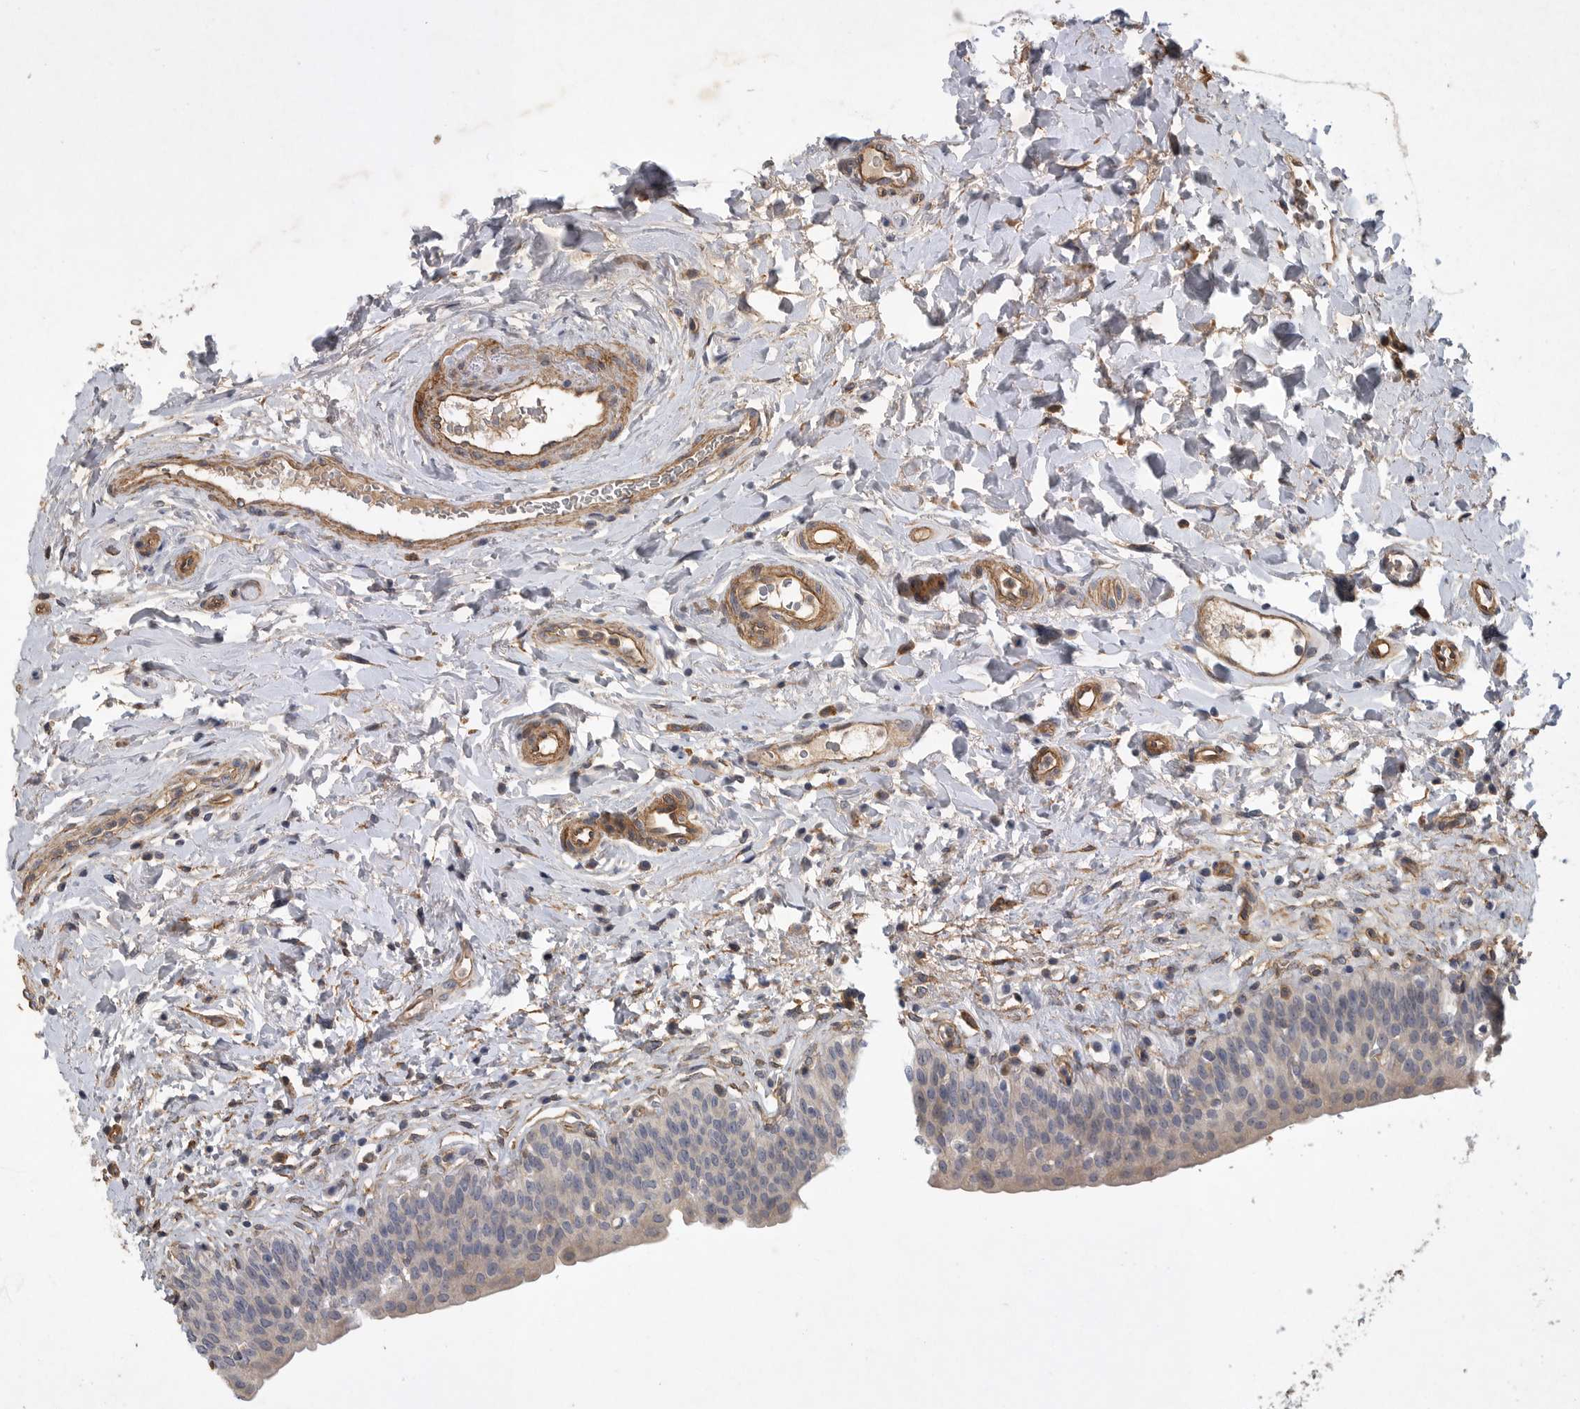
{"staining": {"intensity": "weak", "quantity": "25%-75%", "location": "cytoplasmic/membranous"}, "tissue": "urinary bladder", "cell_type": "Urothelial cells", "image_type": "normal", "snomed": [{"axis": "morphology", "description": "Normal tissue, NOS"}, {"axis": "topography", "description": "Urinary bladder"}], "caption": "A low amount of weak cytoplasmic/membranous staining is present in approximately 25%-75% of urothelial cells in unremarkable urinary bladder. The protein is stained brown, and the nuclei are stained in blue (DAB (3,3'-diaminobenzidine) IHC with brightfield microscopy, high magnification).", "gene": "ANKFY1", "patient": {"sex": "male", "age": 83}}